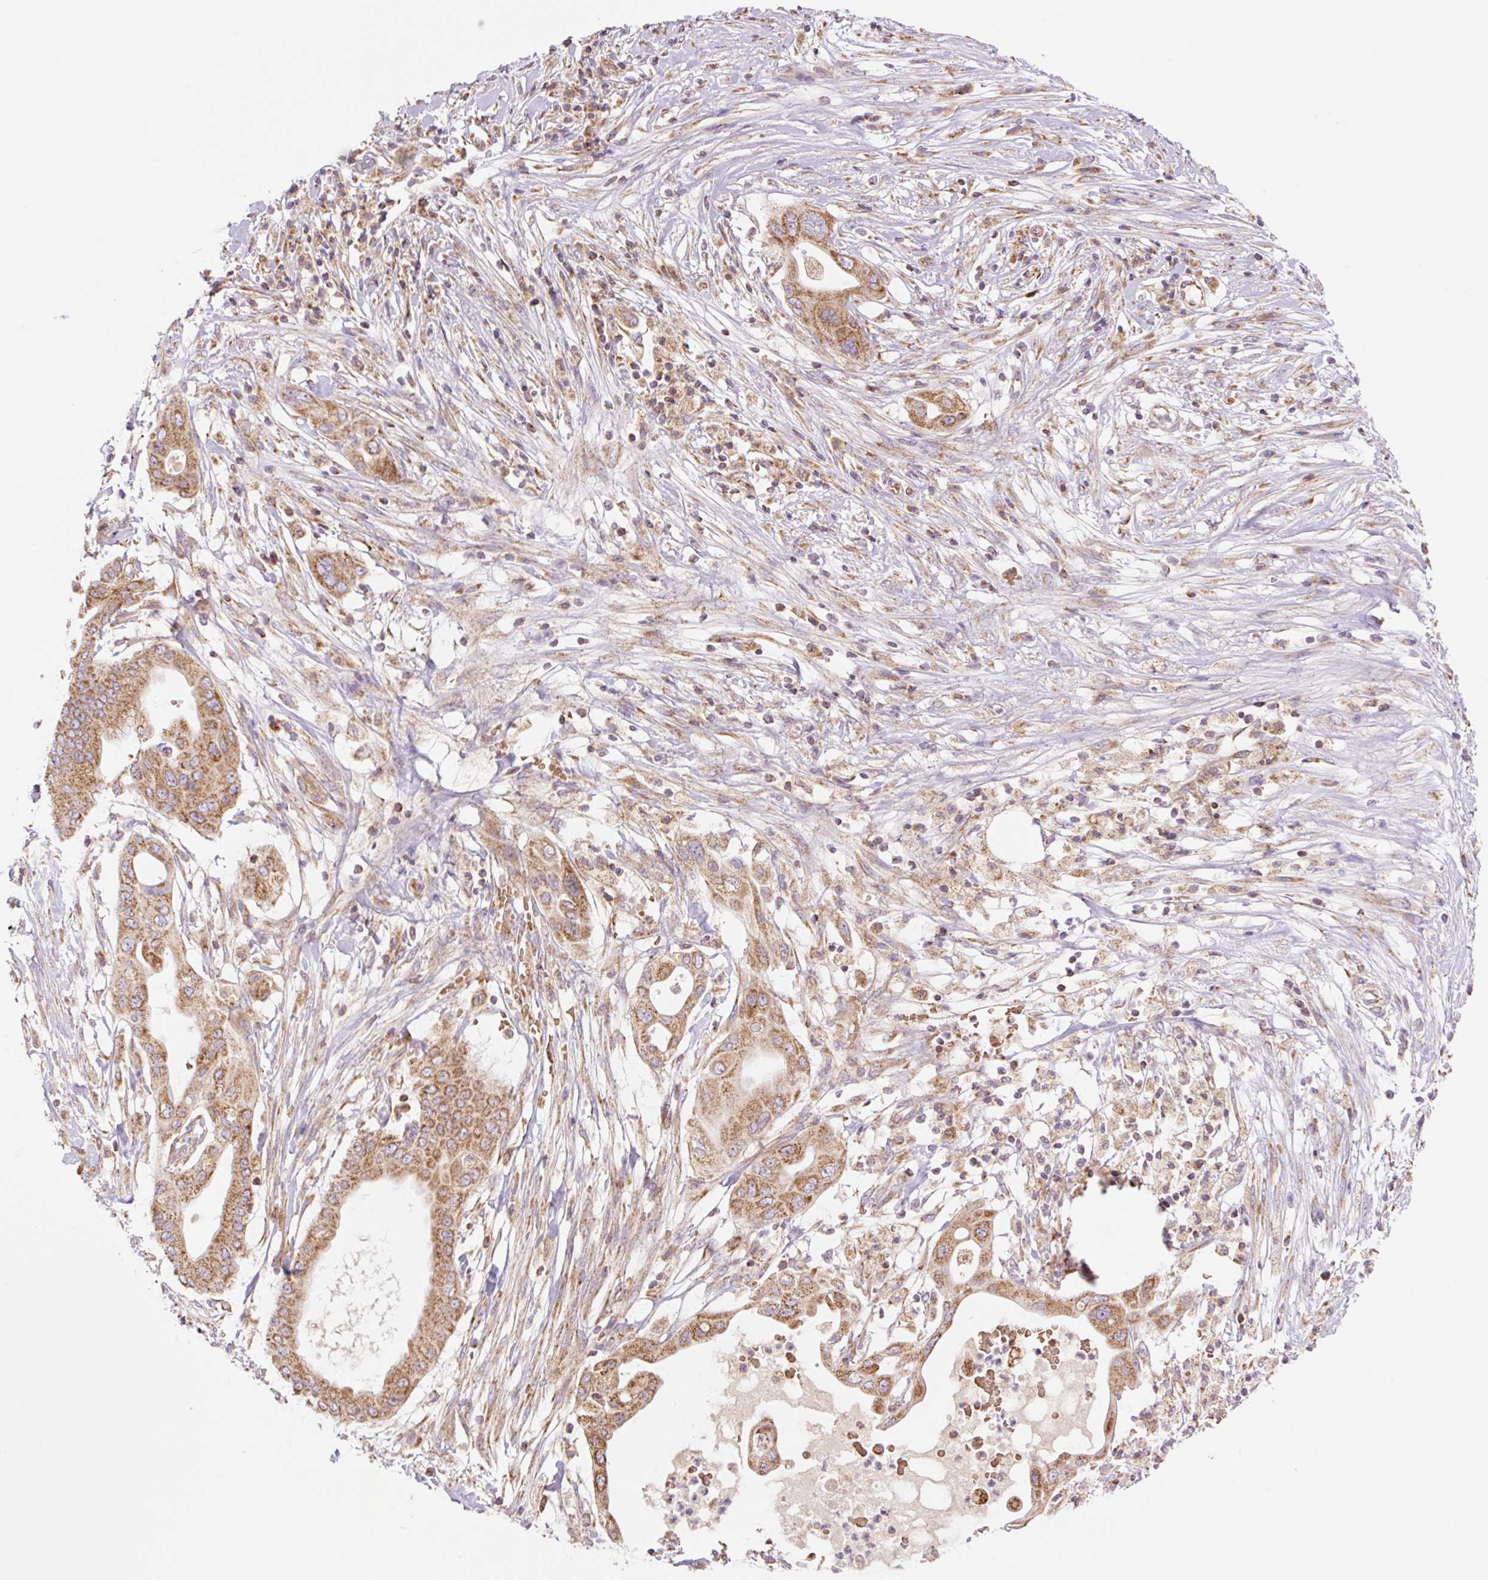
{"staining": {"intensity": "moderate", "quantity": ">75%", "location": "cytoplasmic/membranous"}, "tissue": "pancreatic cancer", "cell_type": "Tumor cells", "image_type": "cancer", "snomed": [{"axis": "morphology", "description": "Adenocarcinoma, NOS"}, {"axis": "topography", "description": "Pancreas"}], "caption": "This micrograph displays pancreatic cancer (adenocarcinoma) stained with IHC to label a protein in brown. The cytoplasmic/membranous of tumor cells show moderate positivity for the protein. Nuclei are counter-stained blue.", "gene": "GOSR2", "patient": {"sex": "male", "age": 68}}